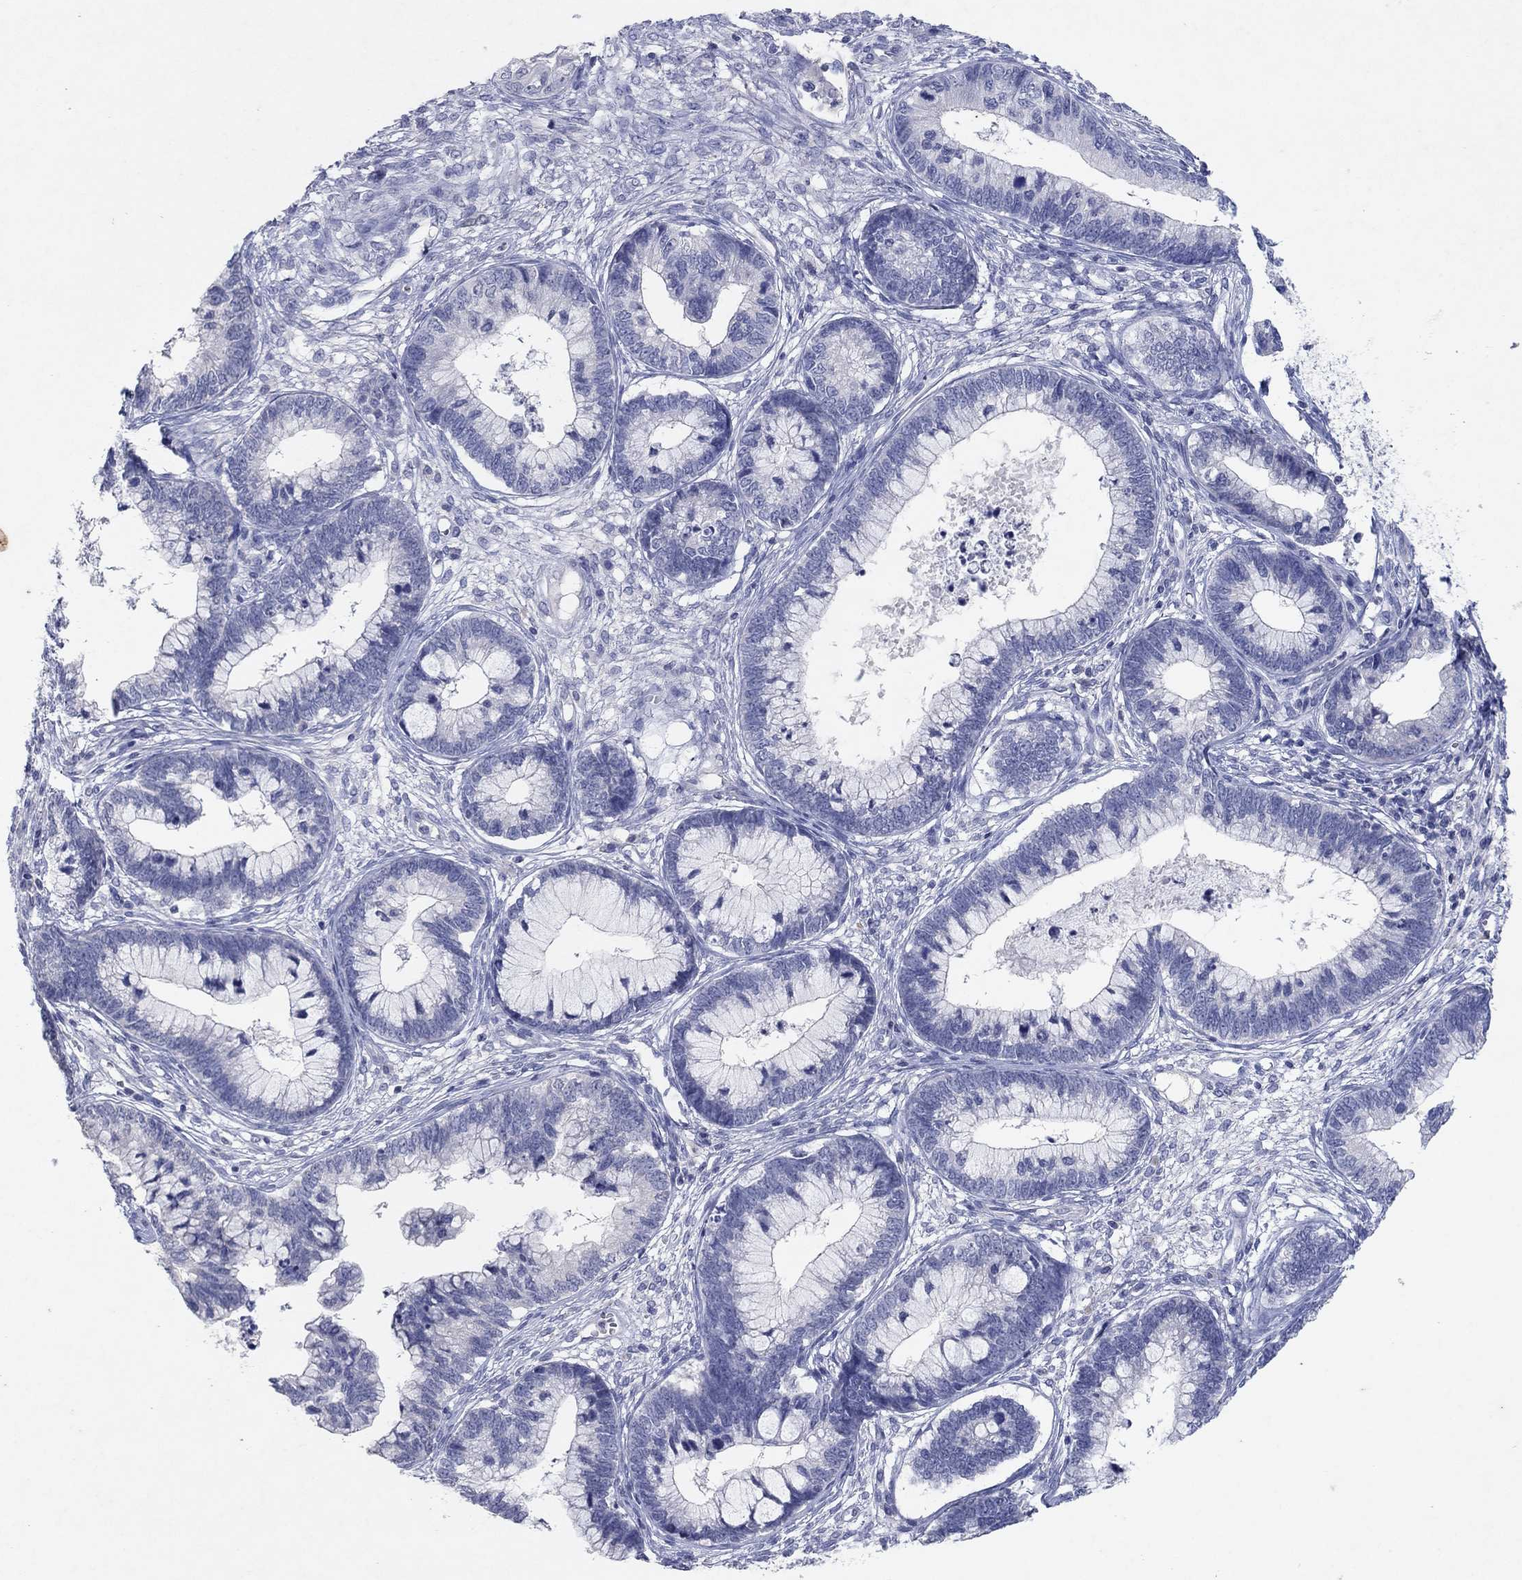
{"staining": {"intensity": "negative", "quantity": "none", "location": "none"}, "tissue": "cervical cancer", "cell_type": "Tumor cells", "image_type": "cancer", "snomed": [{"axis": "morphology", "description": "Adenocarcinoma, NOS"}, {"axis": "topography", "description": "Cervix"}], "caption": "The histopathology image shows no significant staining in tumor cells of cervical cancer.", "gene": "KRT40", "patient": {"sex": "female", "age": 44}}